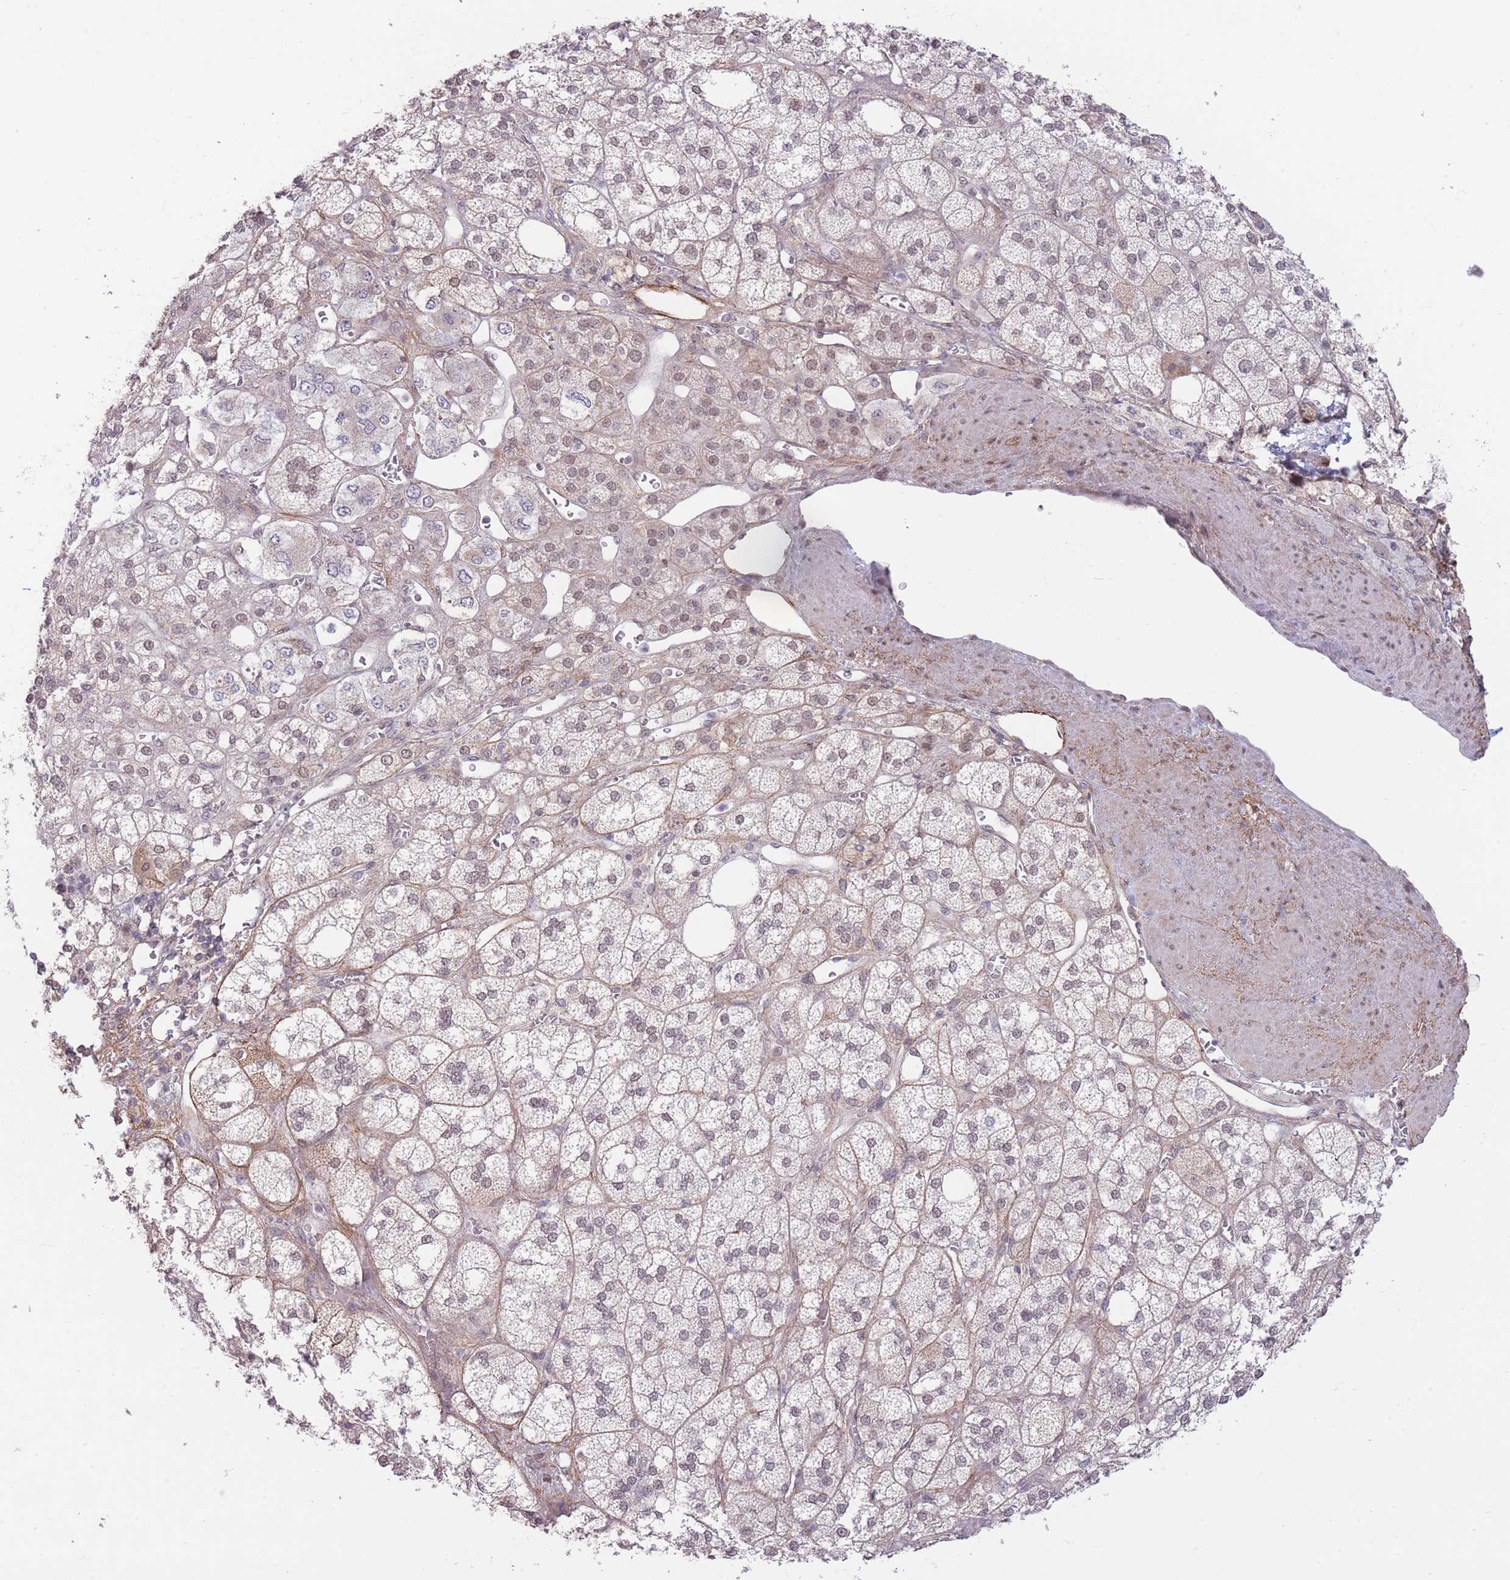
{"staining": {"intensity": "weak", "quantity": "25%-75%", "location": "nuclear"}, "tissue": "adrenal gland", "cell_type": "Glandular cells", "image_type": "normal", "snomed": [{"axis": "morphology", "description": "Normal tissue, NOS"}, {"axis": "topography", "description": "Adrenal gland"}], "caption": "A photomicrograph showing weak nuclear staining in about 25%-75% of glandular cells in normal adrenal gland, as visualized by brown immunohistochemical staining.", "gene": "CARD8", "patient": {"sex": "male", "age": 61}}